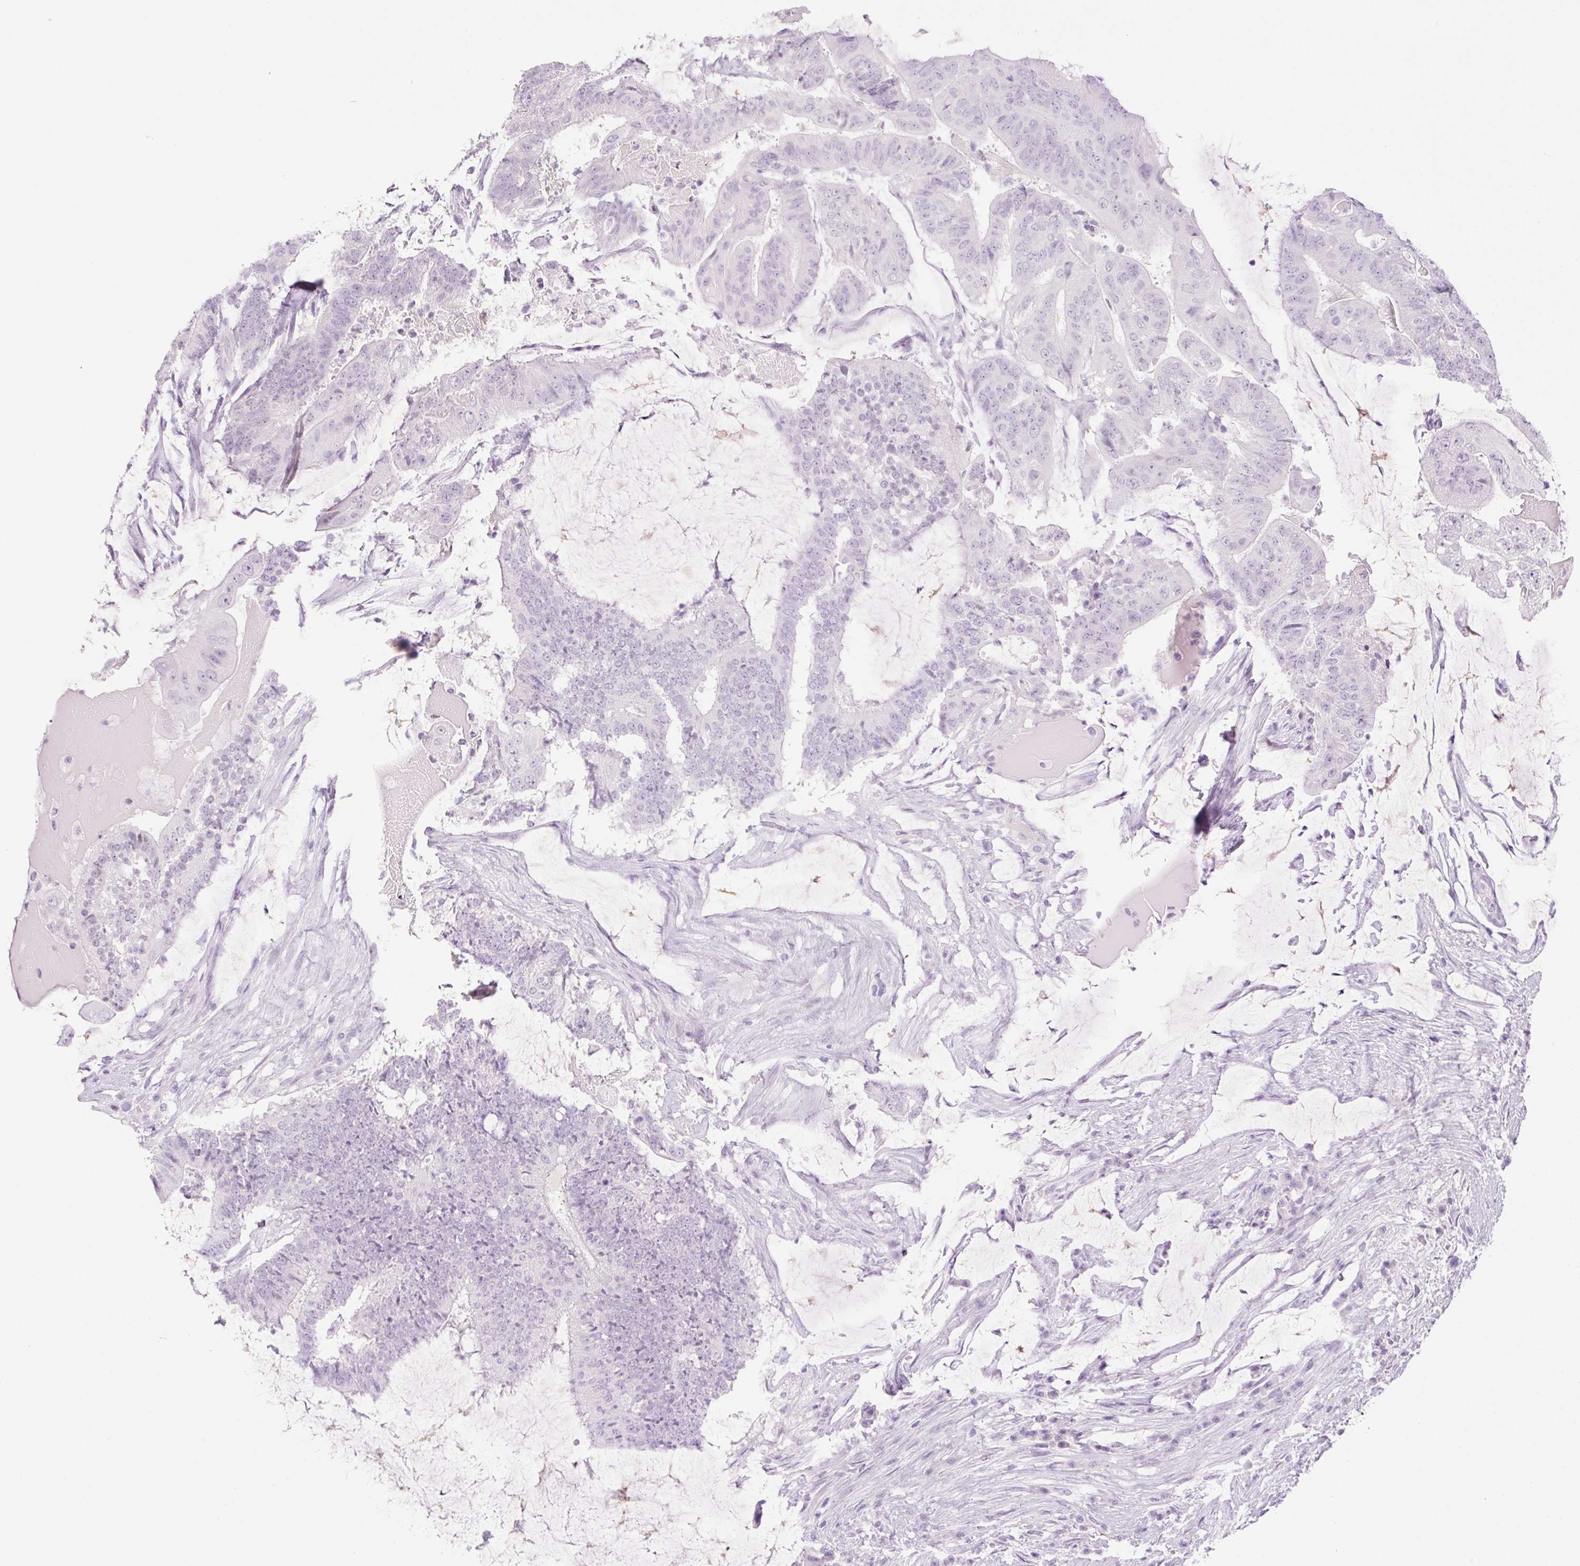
{"staining": {"intensity": "negative", "quantity": "none", "location": "none"}, "tissue": "colorectal cancer", "cell_type": "Tumor cells", "image_type": "cancer", "snomed": [{"axis": "morphology", "description": "Adenocarcinoma, NOS"}, {"axis": "topography", "description": "Colon"}], "caption": "An IHC histopathology image of adenocarcinoma (colorectal) is shown. There is no staining in tumor cells of adenocarcinoma (colorectal).", "gene": "SP140L", "patient": {"sex": "female", "age": 43}}